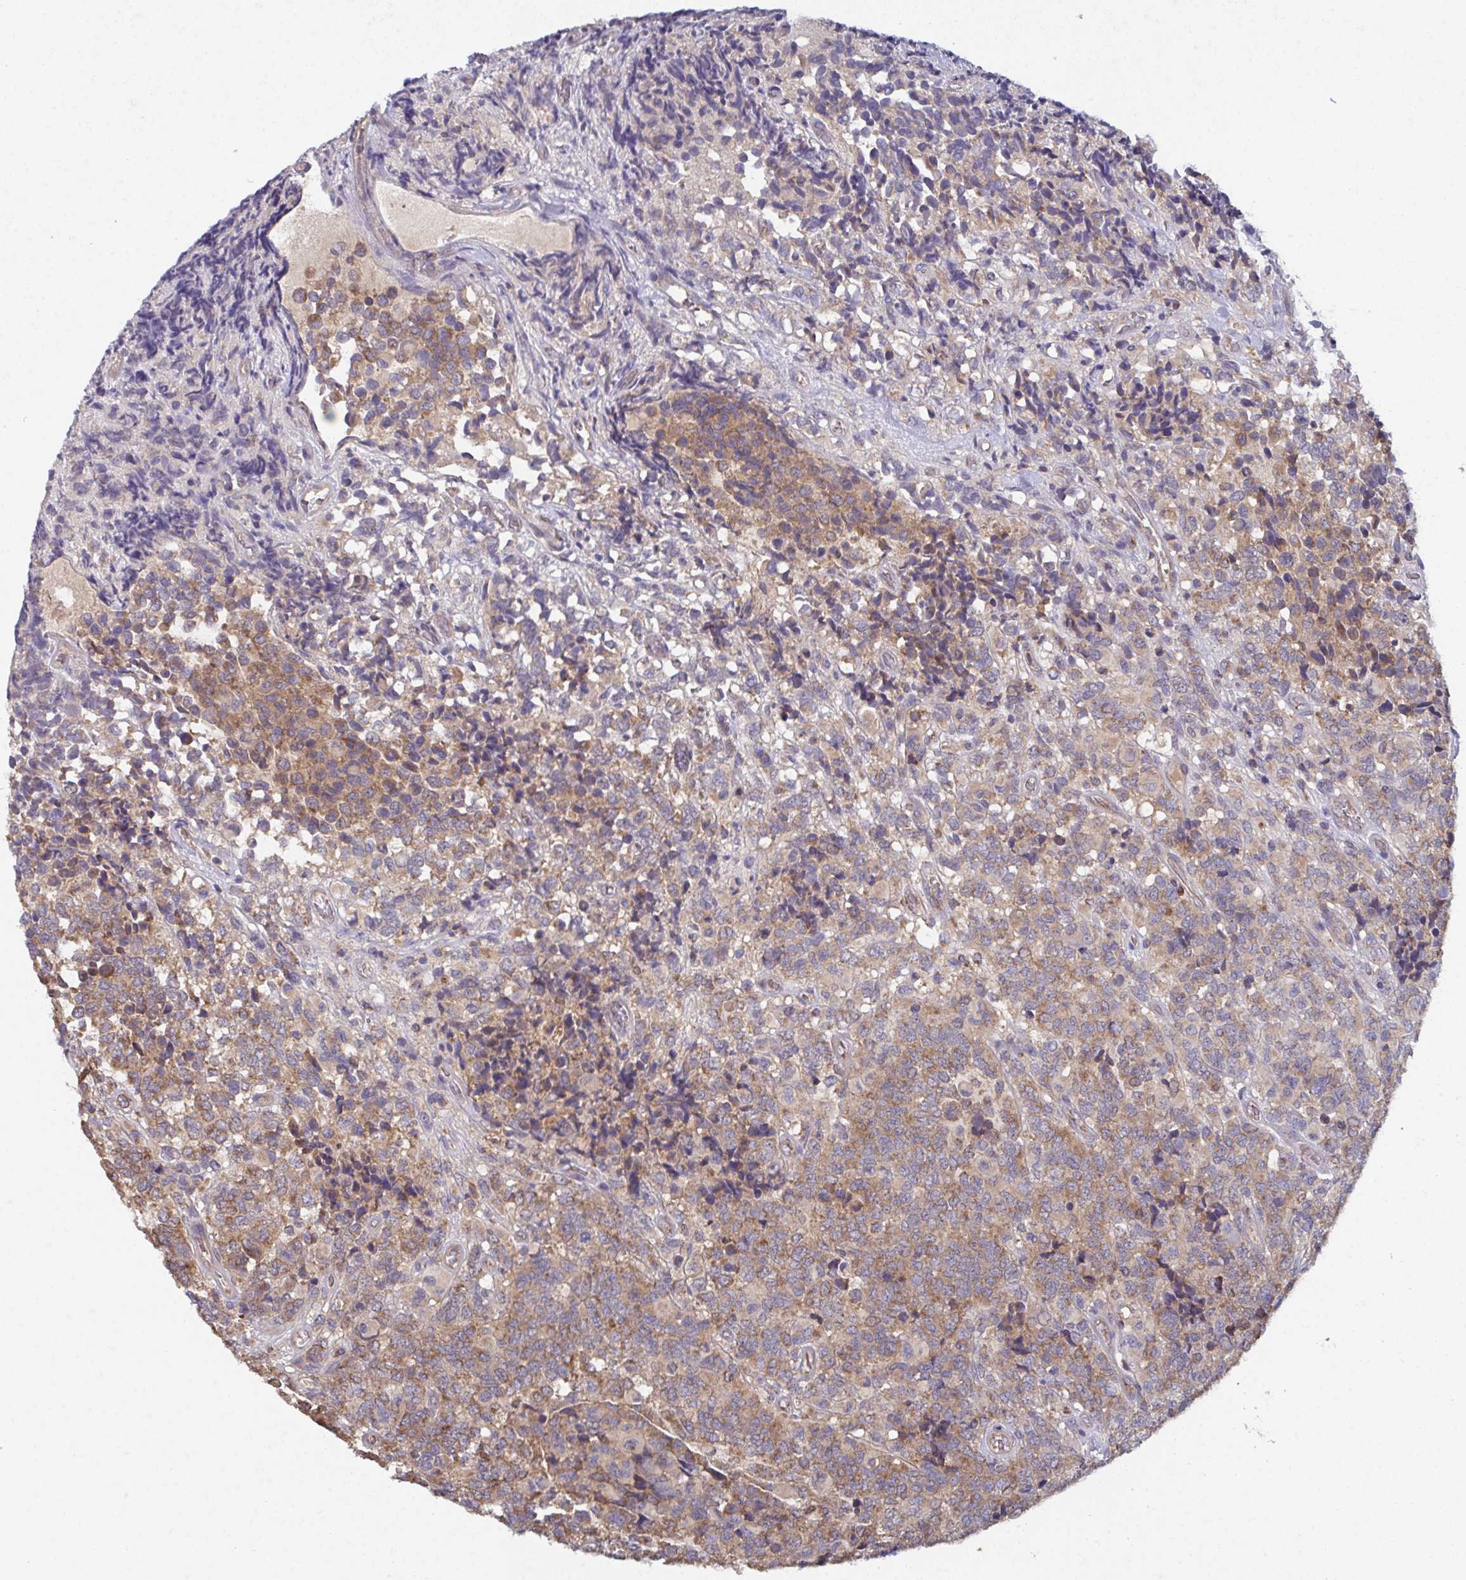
{"staining": {"intensity": "weak", "quantity": ">75%", "location": "cytoplasmic/membranous"}, "tissue": "glioma", "cell_type": "Tumor cells", "image_type": "cancer", "snomed": [{"axis": "morphology", "description": "Glioma, malignant, High grade"}, {"axis": "topography", "description": "Brain"}], "caption": "Brown immunohistochemical staining in human glioma exhibits weak cytoplasmic/membranous expression in about >75% of tumor cells. The protein of interest is shown in brown color, while the nuclei are stained blue.", "gene": "MT-ND3", "patient": {"sex": "male", "age": 39}}